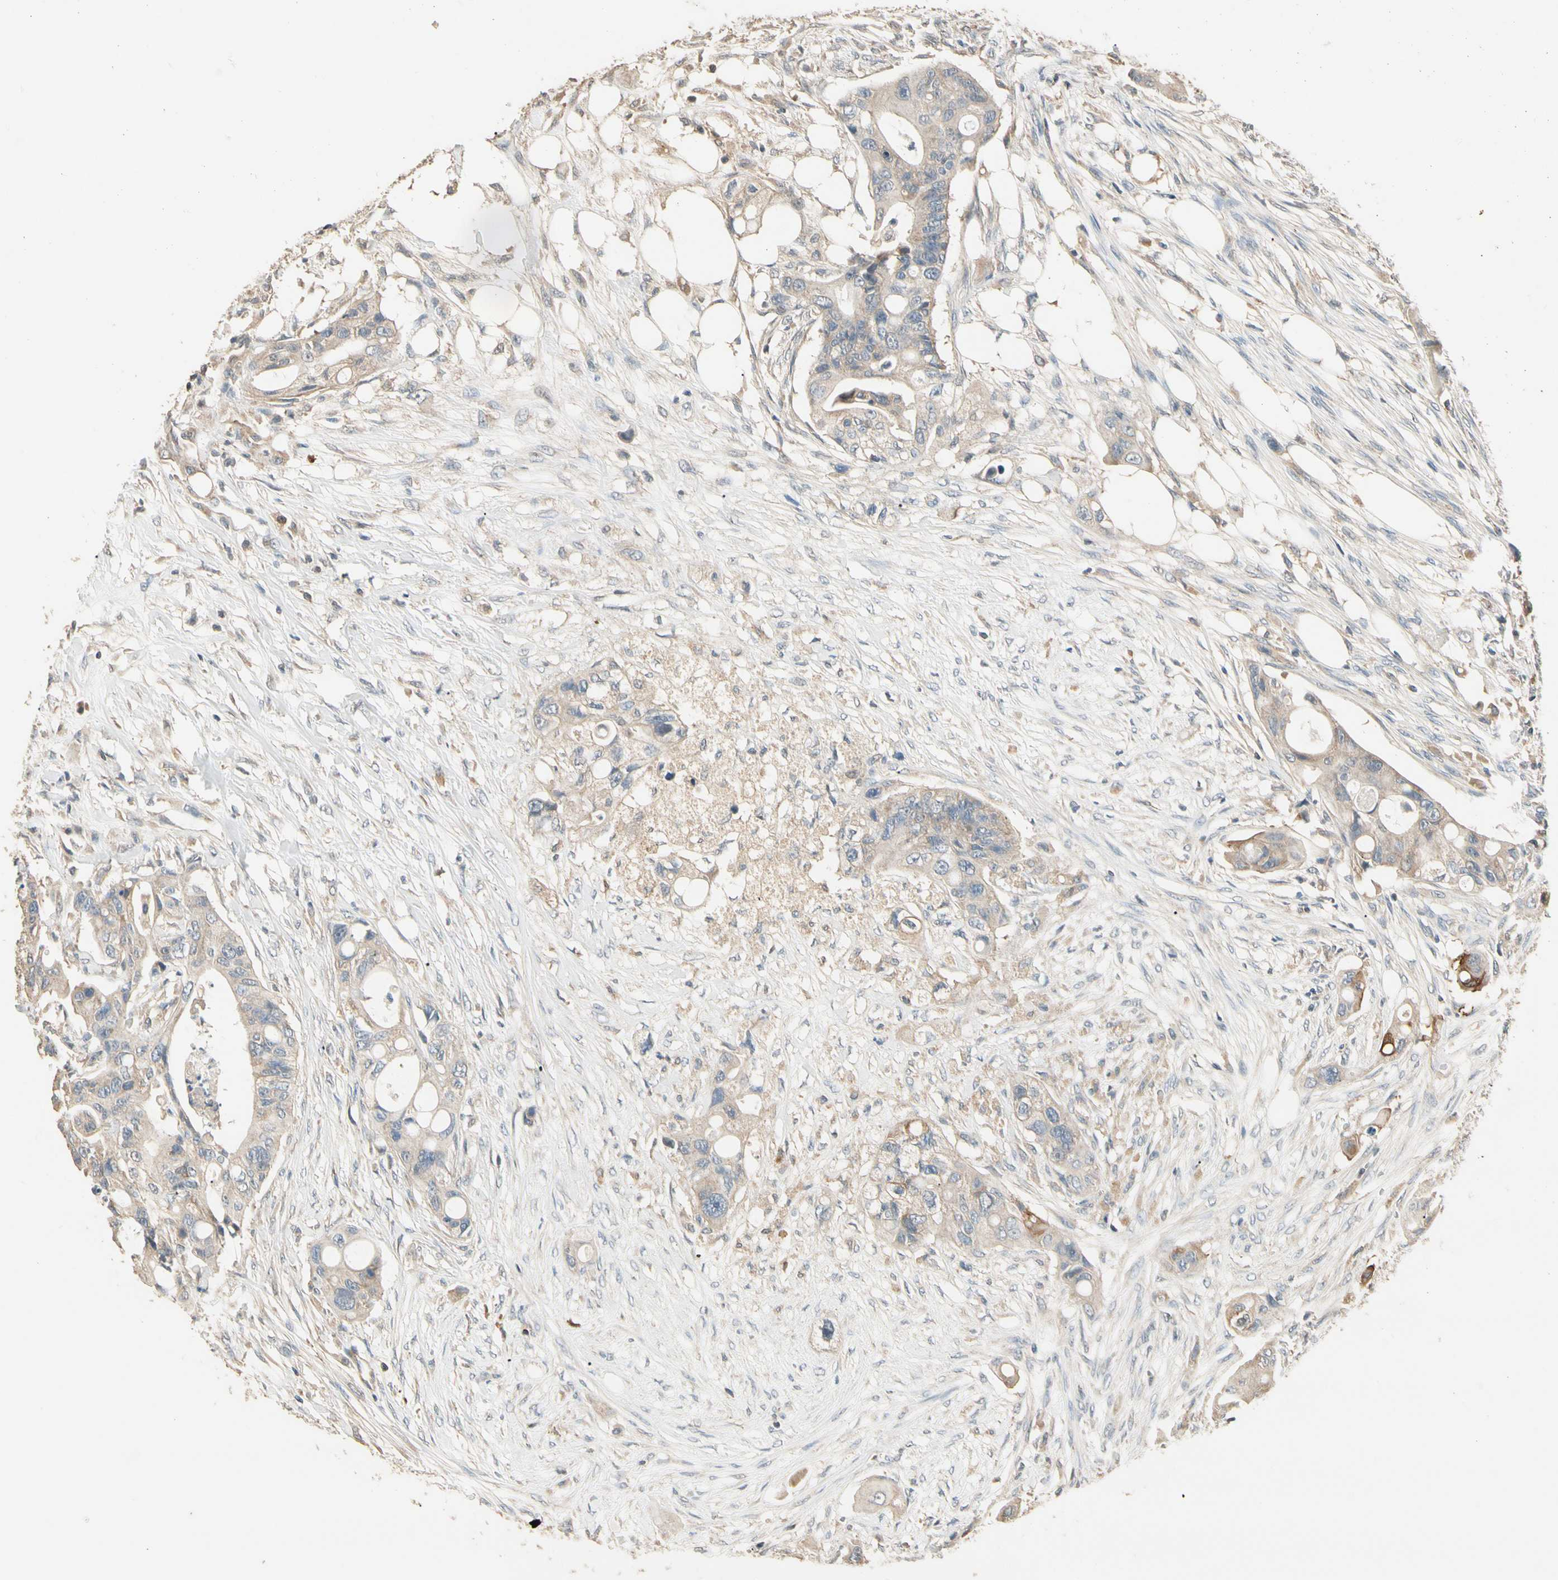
{"staining": {"intensity": "weak", "quantity": ">75%", "location": "cytoplasmic/membranous"}, "tissue": "colorectal cancer", "cell_type": "Tumor cells", "image_type": "cancer", "snomed": [{"axis": "morphology", "description": "Adenocarcinoma, NOS"}, {"axis": "topography", "description": "Colon"}], "caption": "The micrograph displays immunohistochemical staining of colorectal adenocarcinoma. There is weak cytoplasmic/membranous positivity is seen in approximately >75% of tumor cells. (Stains: DAB (3,3'-diaminobenzidine) in brown, nuclei in blue, Microscopy: brightfield microscopy at high magnification).", "gene": "CDH6", "patient": {"sex": "female", "age": 57}}